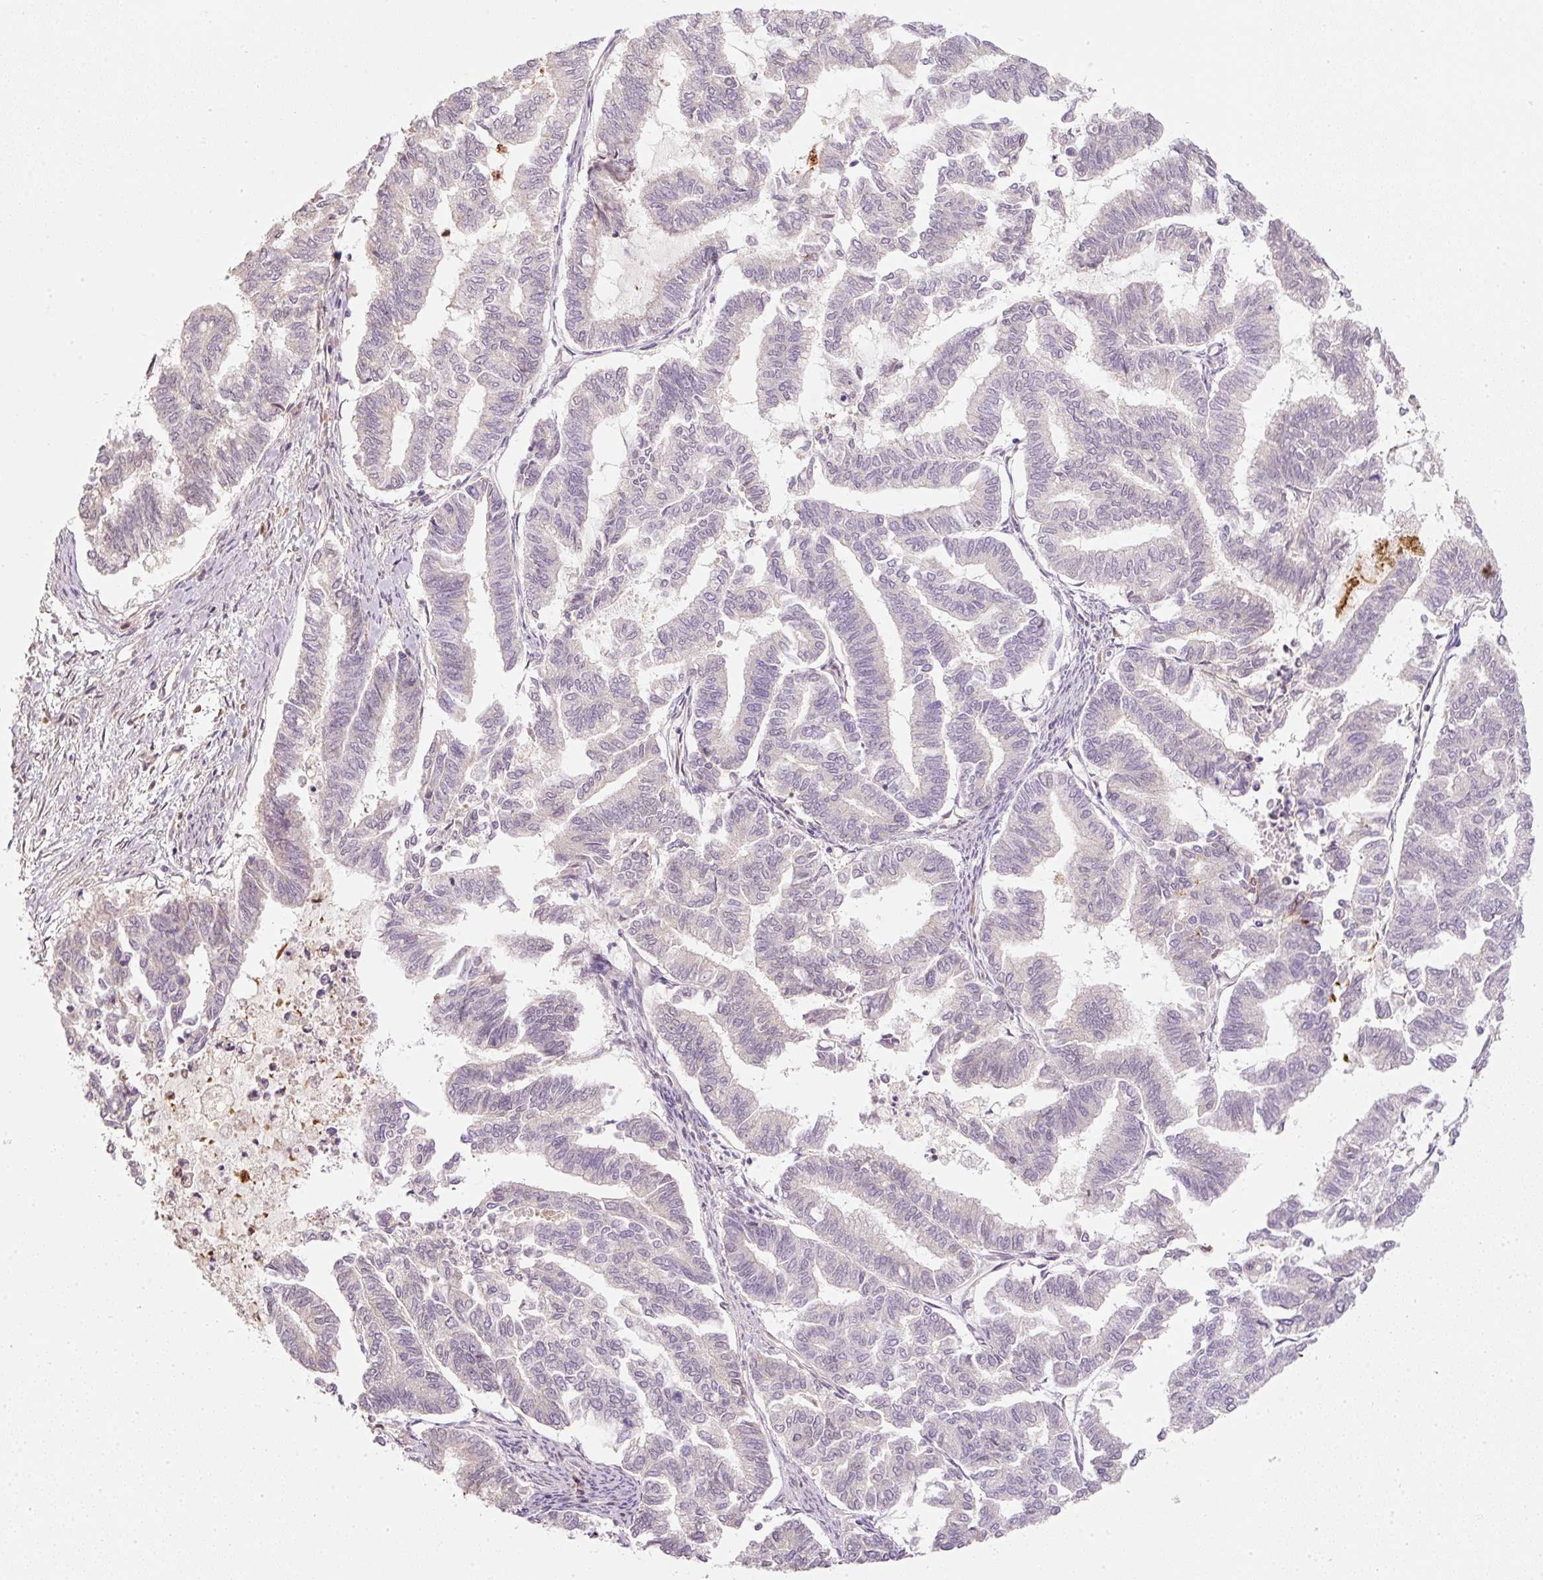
{"staining": {"intensity": "negative", "quantity": "none", "location": "none"}, "tissue": "endometrial cancer", "cell_type": "Tumor cells", "image_type": "cancer", "snomed": [{"axis": "morphology", "description": "Adenocarcinoma, NOS"}, {"axis": "topography", "description": "Endometrium"}], "caption": "Immunohistochemistry of adenocarcinoma (endometrial) displays no staining in tumor cells. (DAB IHC visualized using brightfield microscopy, high magnification).", "gene": "CTTNBP2", "patient": {"sex": "female", "age": 79}}